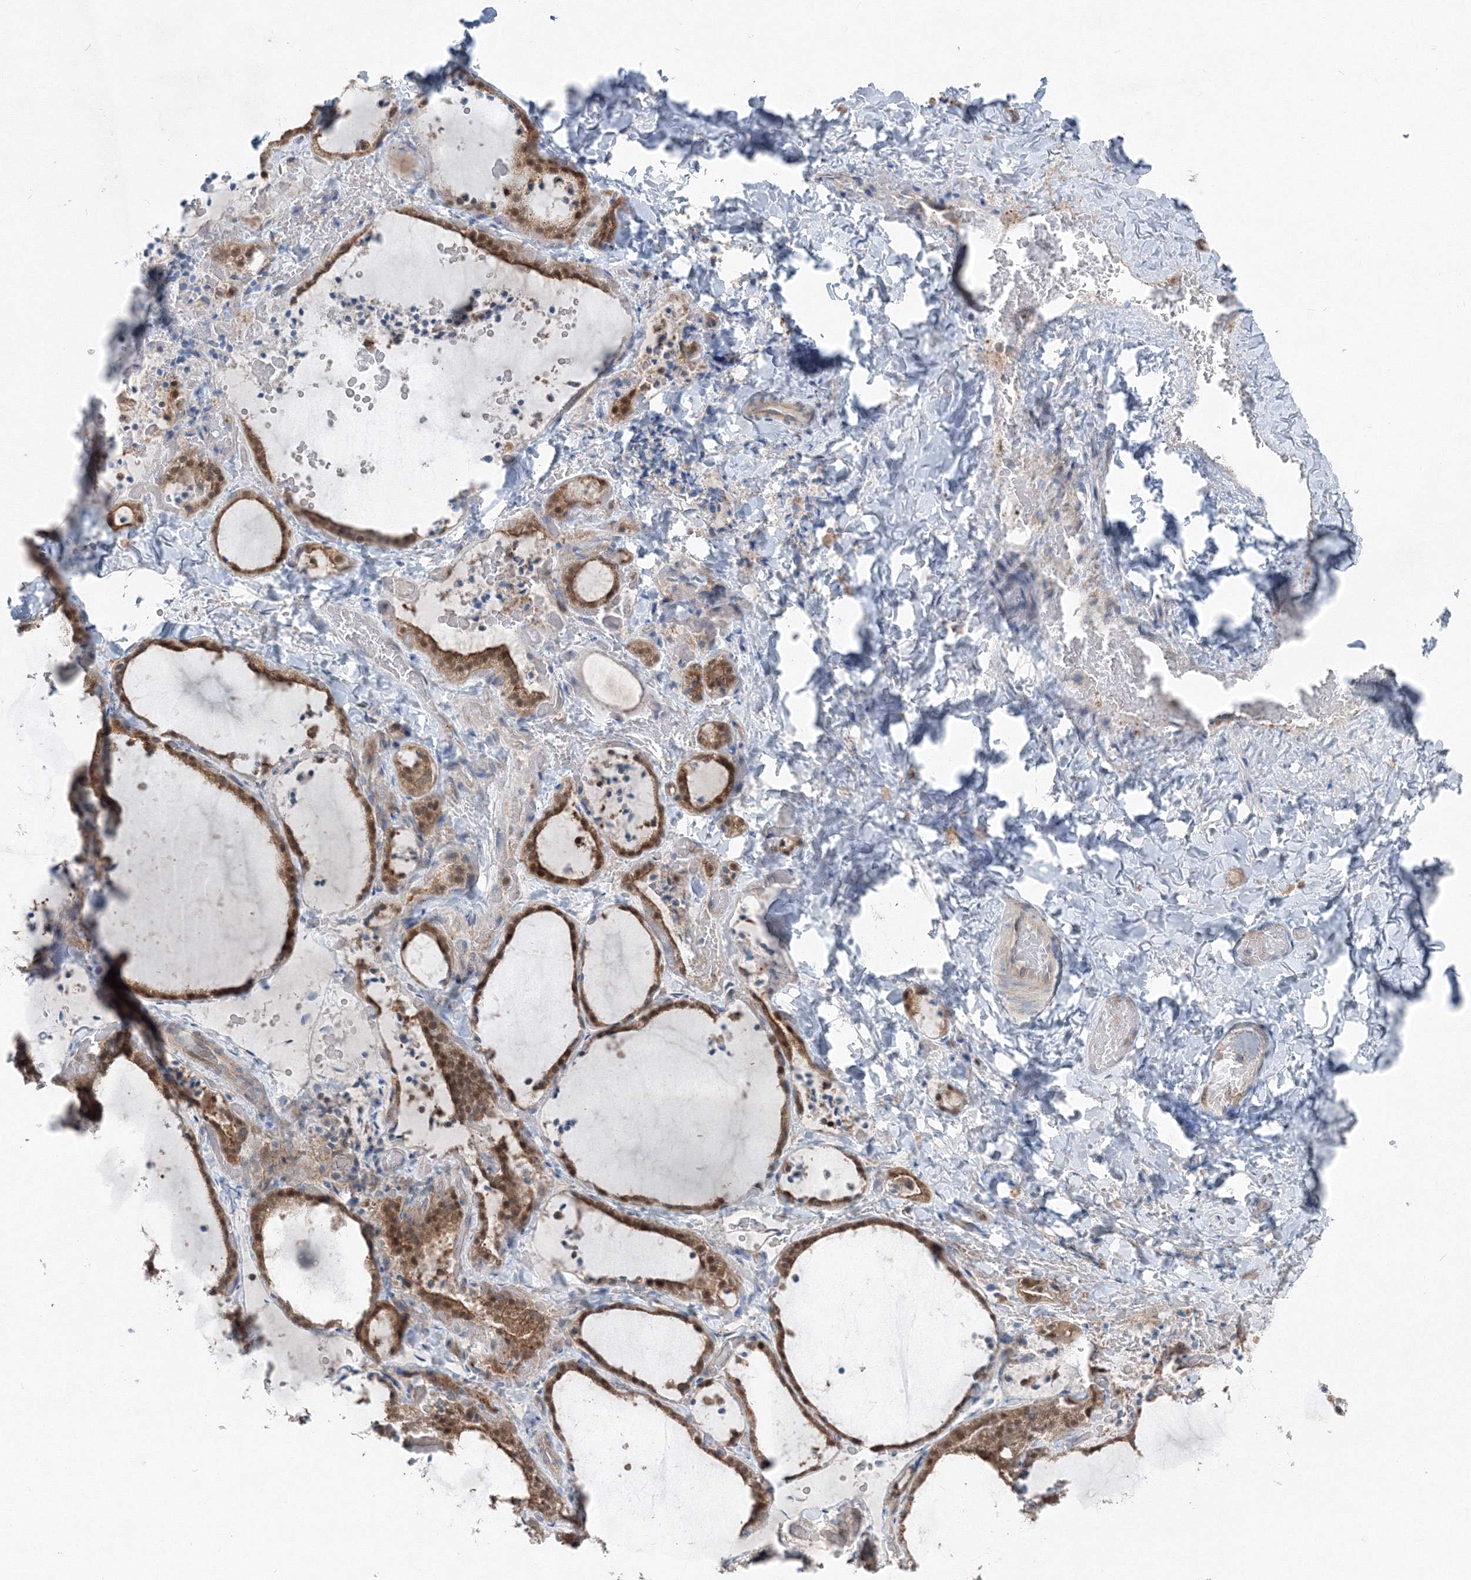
{"staining": {"intensity": "moderate", "quantity": ">75%", "location": "cytoplasmic/membranous,nuclear"}, "tissue": "thyroid gland", "cell_type": "Glandular cells", "image_type": "normal", "snomed": [{"axis": "morphology", "description": "Normal tissue, NOS"}, {"axis": "topography", "description": "Thyroid gland"}], "caption": "Thyroid gland stained with a brown dye exhibits moderate cytoplasmic/membranous,nuclear positive staining in approximately >75% of glandular cells.", "gene": "TPRKB", "patient": {"sex": "female", "age": 22}}